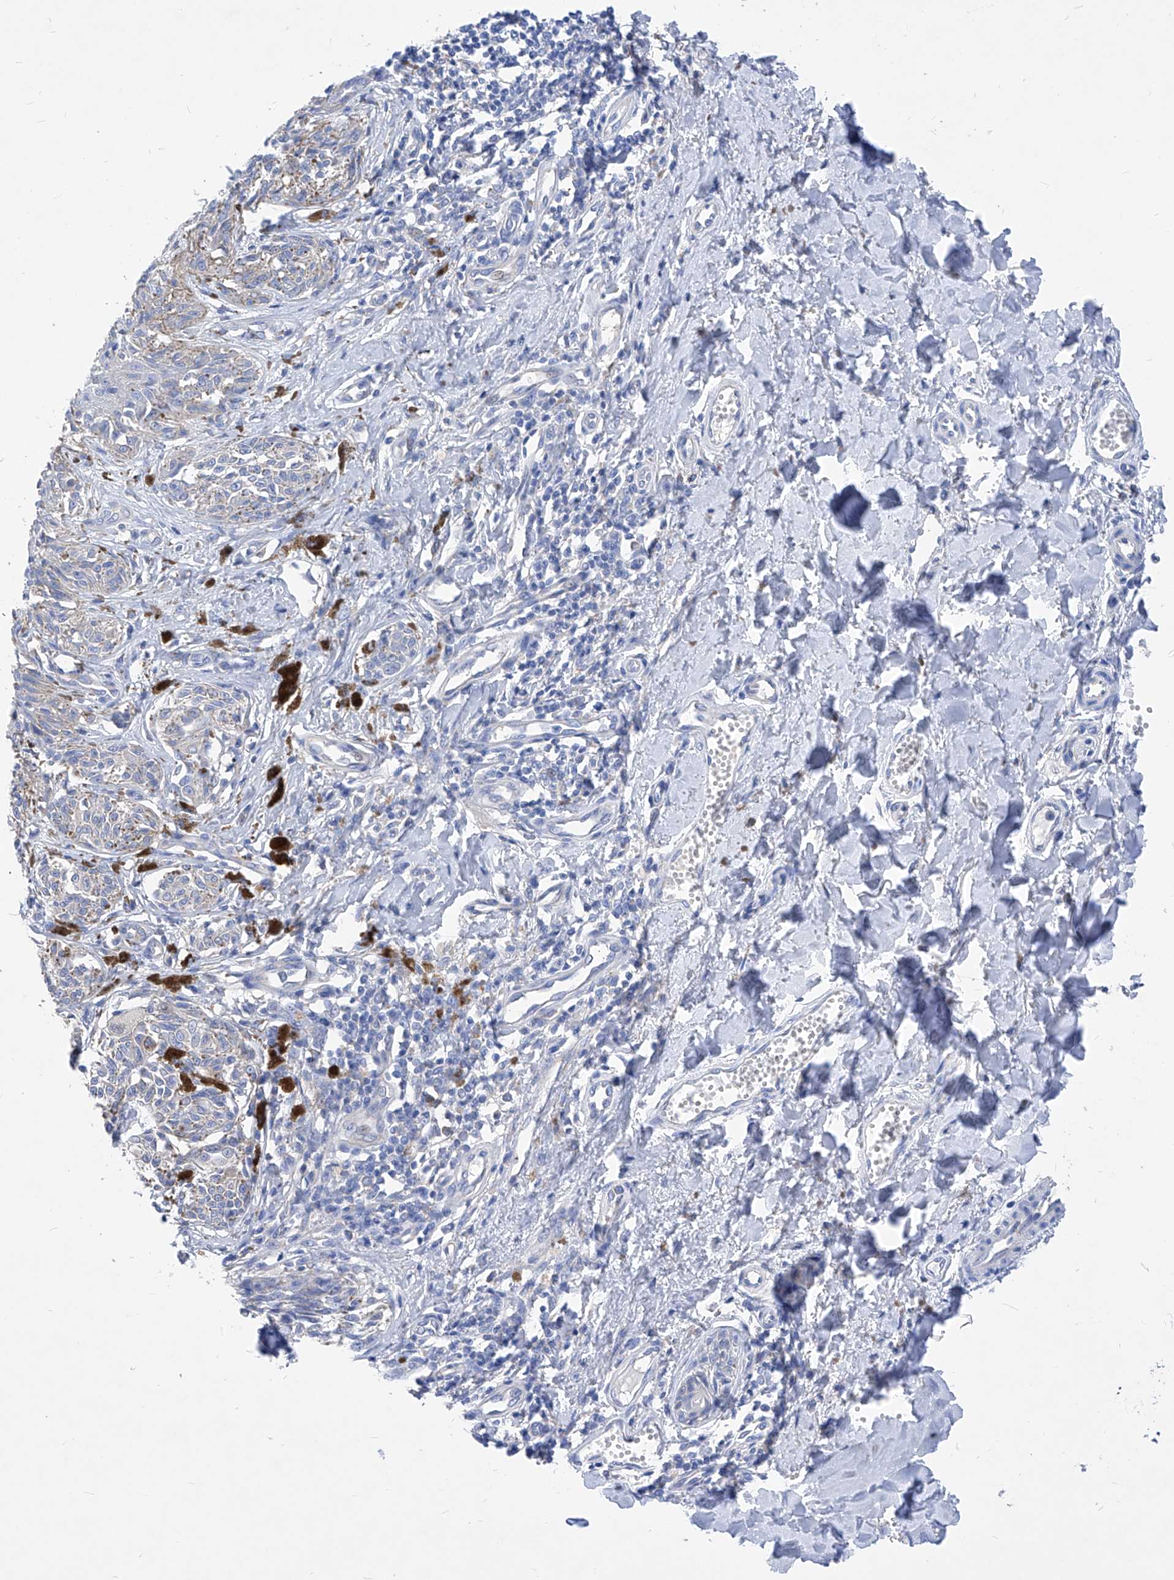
{"staining": {"intensity": "negative", "quantity": "none", "location": "none"}, "tissue": "melanoma", "cell_type": "Tumor cells", "image_type": "cancer", "snomed": [{"axis": "morphology", "description": "Malignant melanoma, NOS"}, {"axis": "topography", "description": "Skin"}], "caption": "Immunohistochemistry image of neoplastic tissue: human malignant melanoma stained with DAB exhibits no significant protein staining in tumor cells.", "gene": "XPNPEP1", "patient": {"sex": "male", "age": 53}}